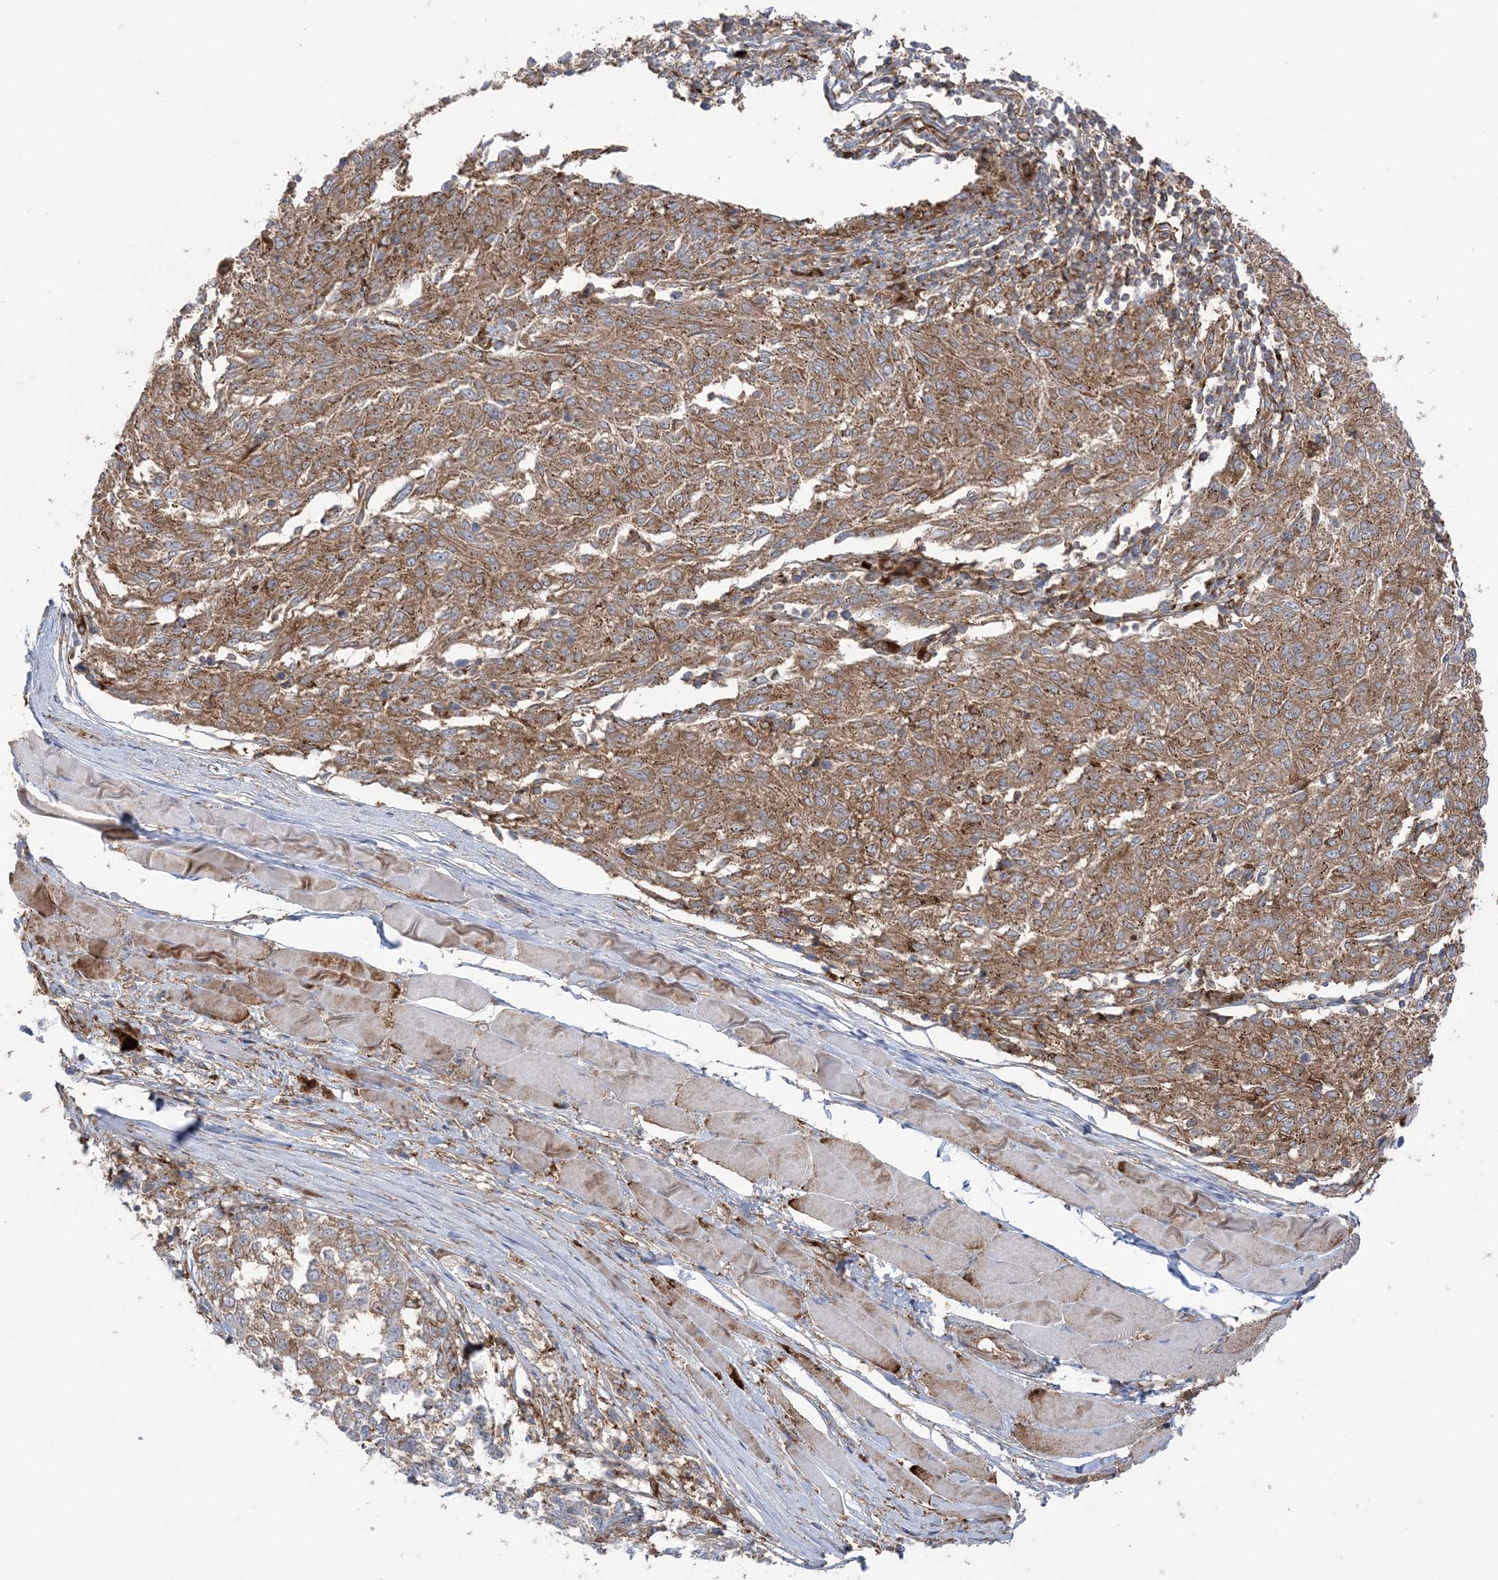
{"staining": {"intensity": "moderate", "quantity": ">75%", "location": "cytoplasmic/membranous"}, "tissue": "melanoma", "cell_type": "Tumor cells", "image_type": "cancer", "snomed": [{"axis": "morphology", "description": "Malignant melanoma, NOS"}, {"axis": "topography", "description": "Skin"}], "caption": "This is an image of IHC staining of melanoma, which shows moderate expression in the cytoplasmic/membranous of tumor cells.", "gene": "DERL3", "patient": {"sex": "female", "age": 72}}